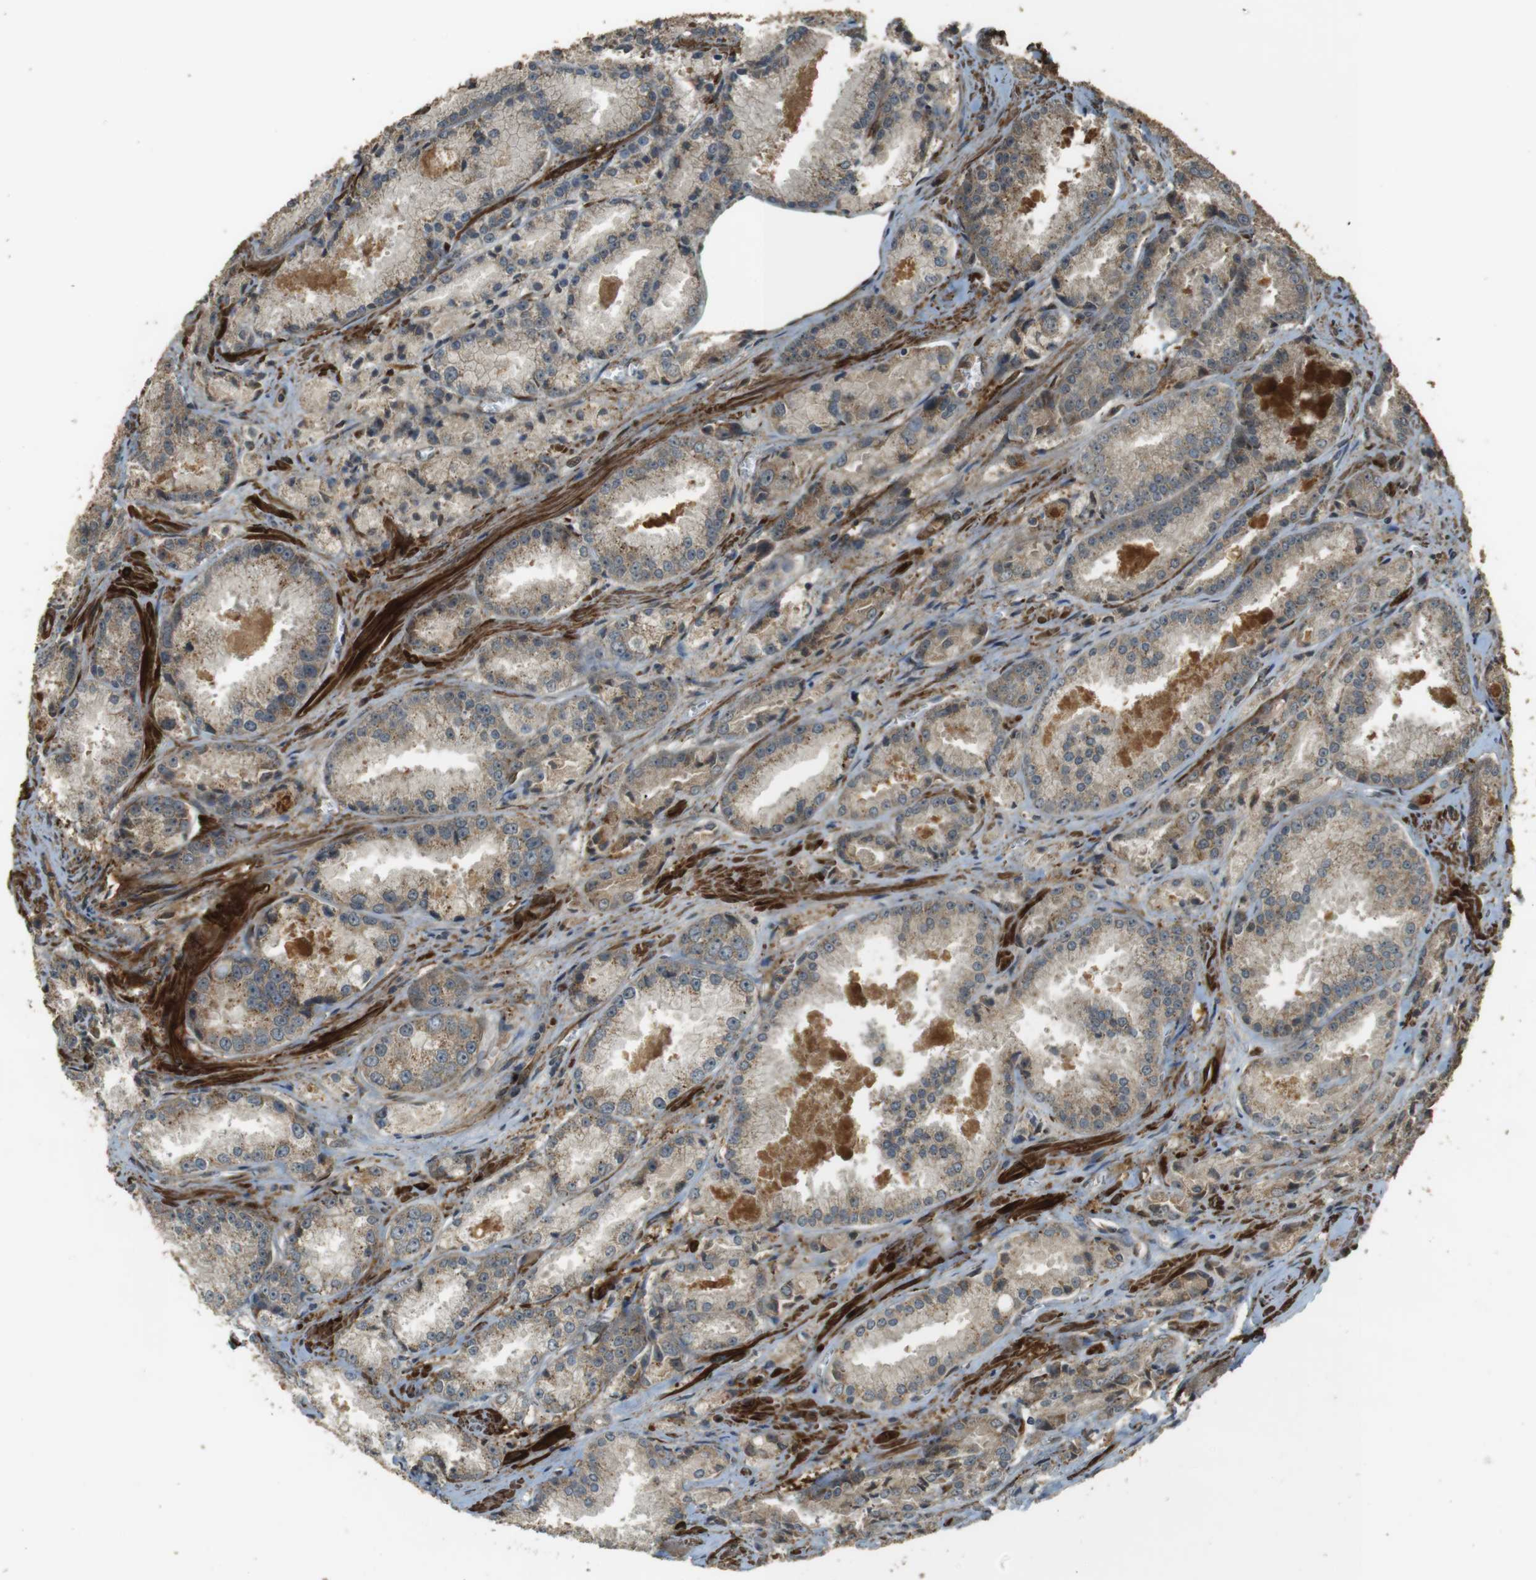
{"staining": {"intensity": "weak", "quantity": "<25%", "location": "cytoplasmic/membranous"}, "tissue": "prostate cancer", "cell_type": "Tumor cells", "image_type": "cancer", "snomed": [{"axis": "morphology", "description": "Adenocarcinoma, Low grade"}, {"axis": "topography", "description": "Prostate"}], "caption": "This is an immunohistochemistry (IHC) photomicrograph of human adenocarcinoma (low-grade) (prostate). There is no staining in tumor cells.", "gene": "MSRB3", "patient": {"sex": "male", "age": 64}}